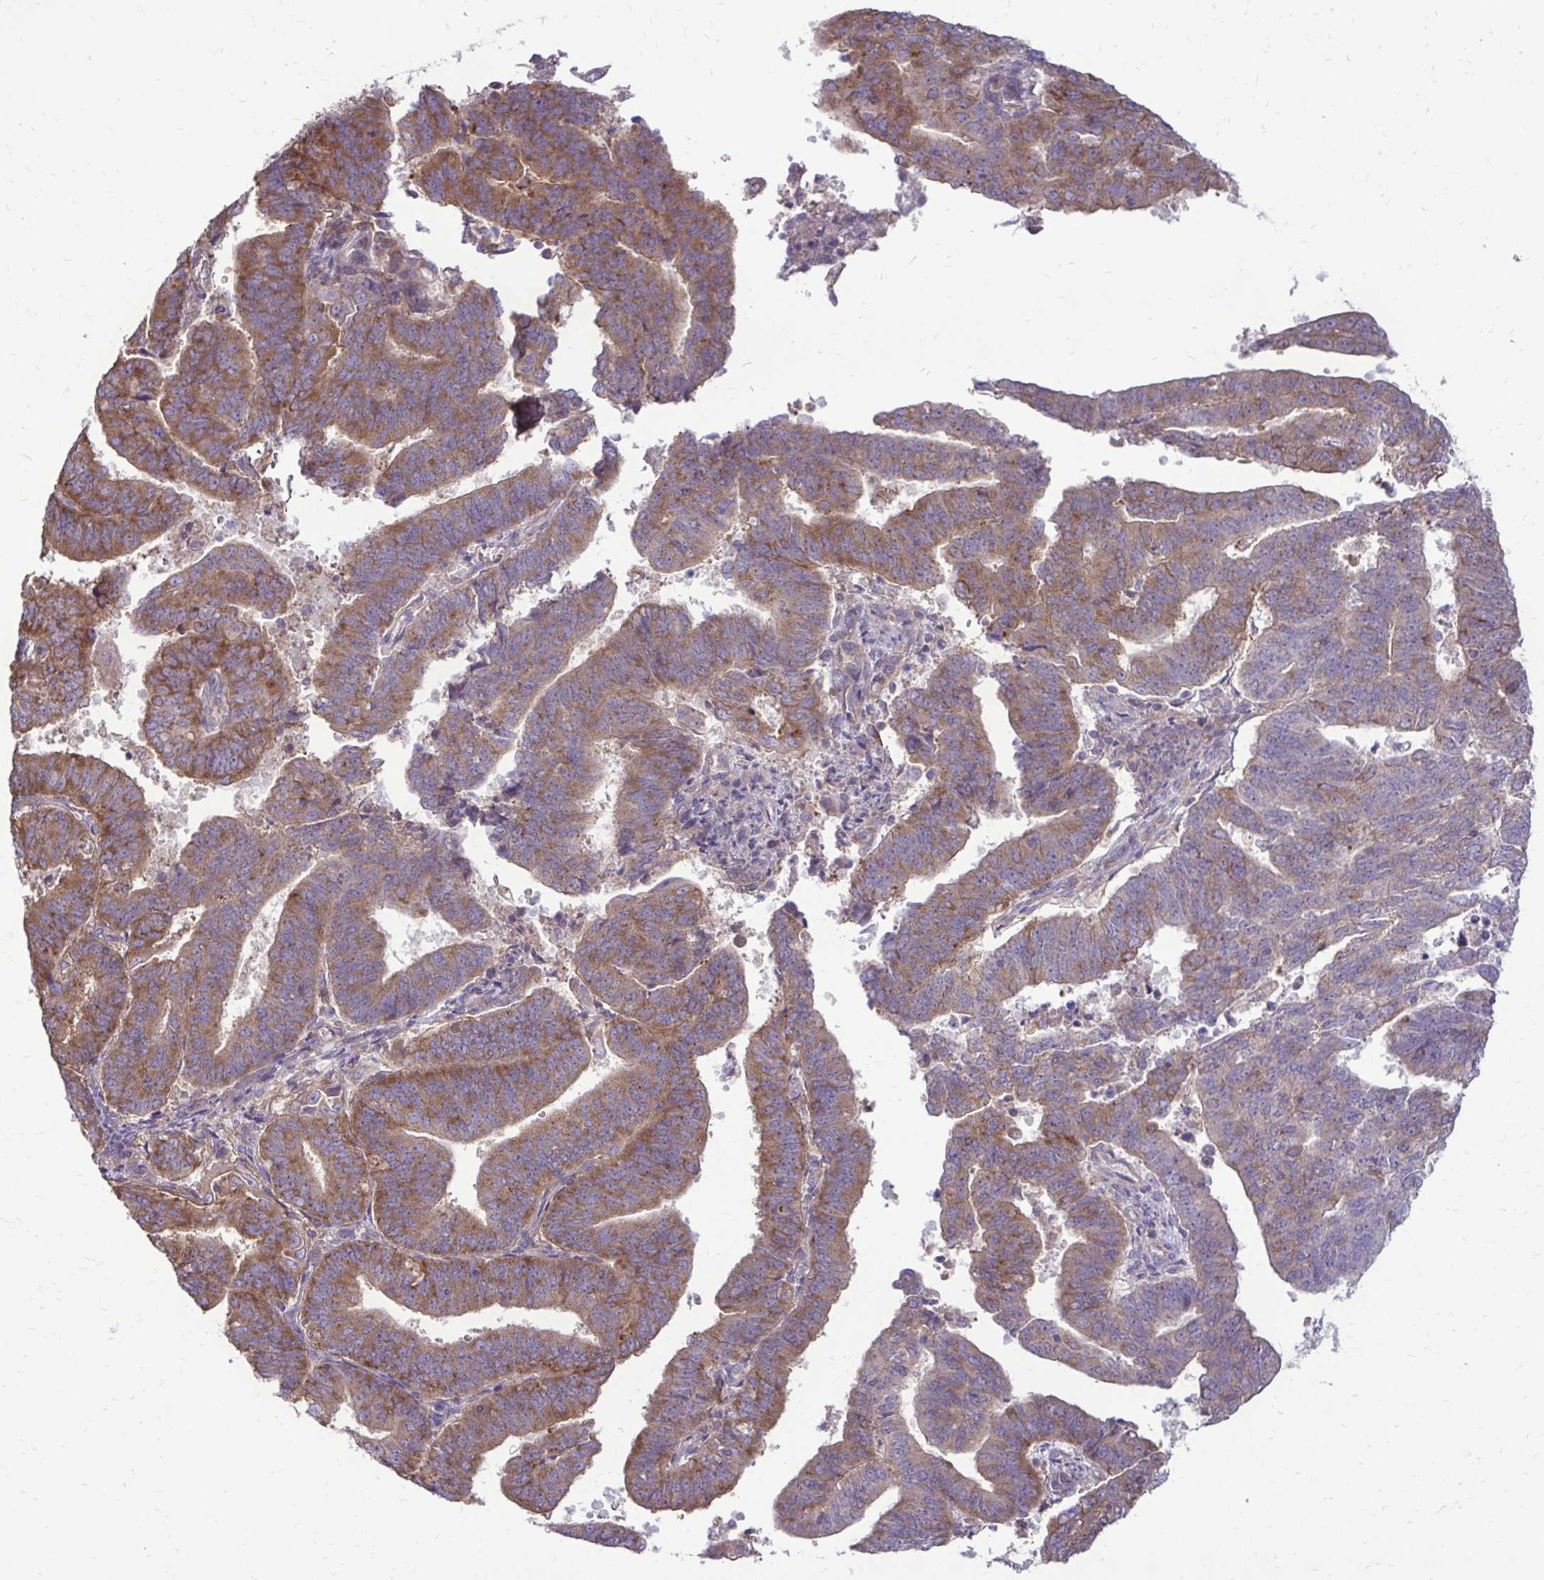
{"staining": {"intensity": "moderate", "quantity": ">75%", "location": "cytoplasmic/membranous"}, "tissue": "endometrial cancer", "cell_type": "Tumor cells", "image_type": "cancer", "snomed": [{"axis": "morphology", "description": "Adenocarcinoma, NOS"}, {"axis": "topography", "description": "Endometrium"}], "caption": "Protein analysis of endometrial cancer (adenocarcinoma) tissue shows moderate cytoplasmic/membranous staining in approximately >75% of tumor cells.", "gene": "FMR1", "patient": {"sex": "female", "age": 82}}